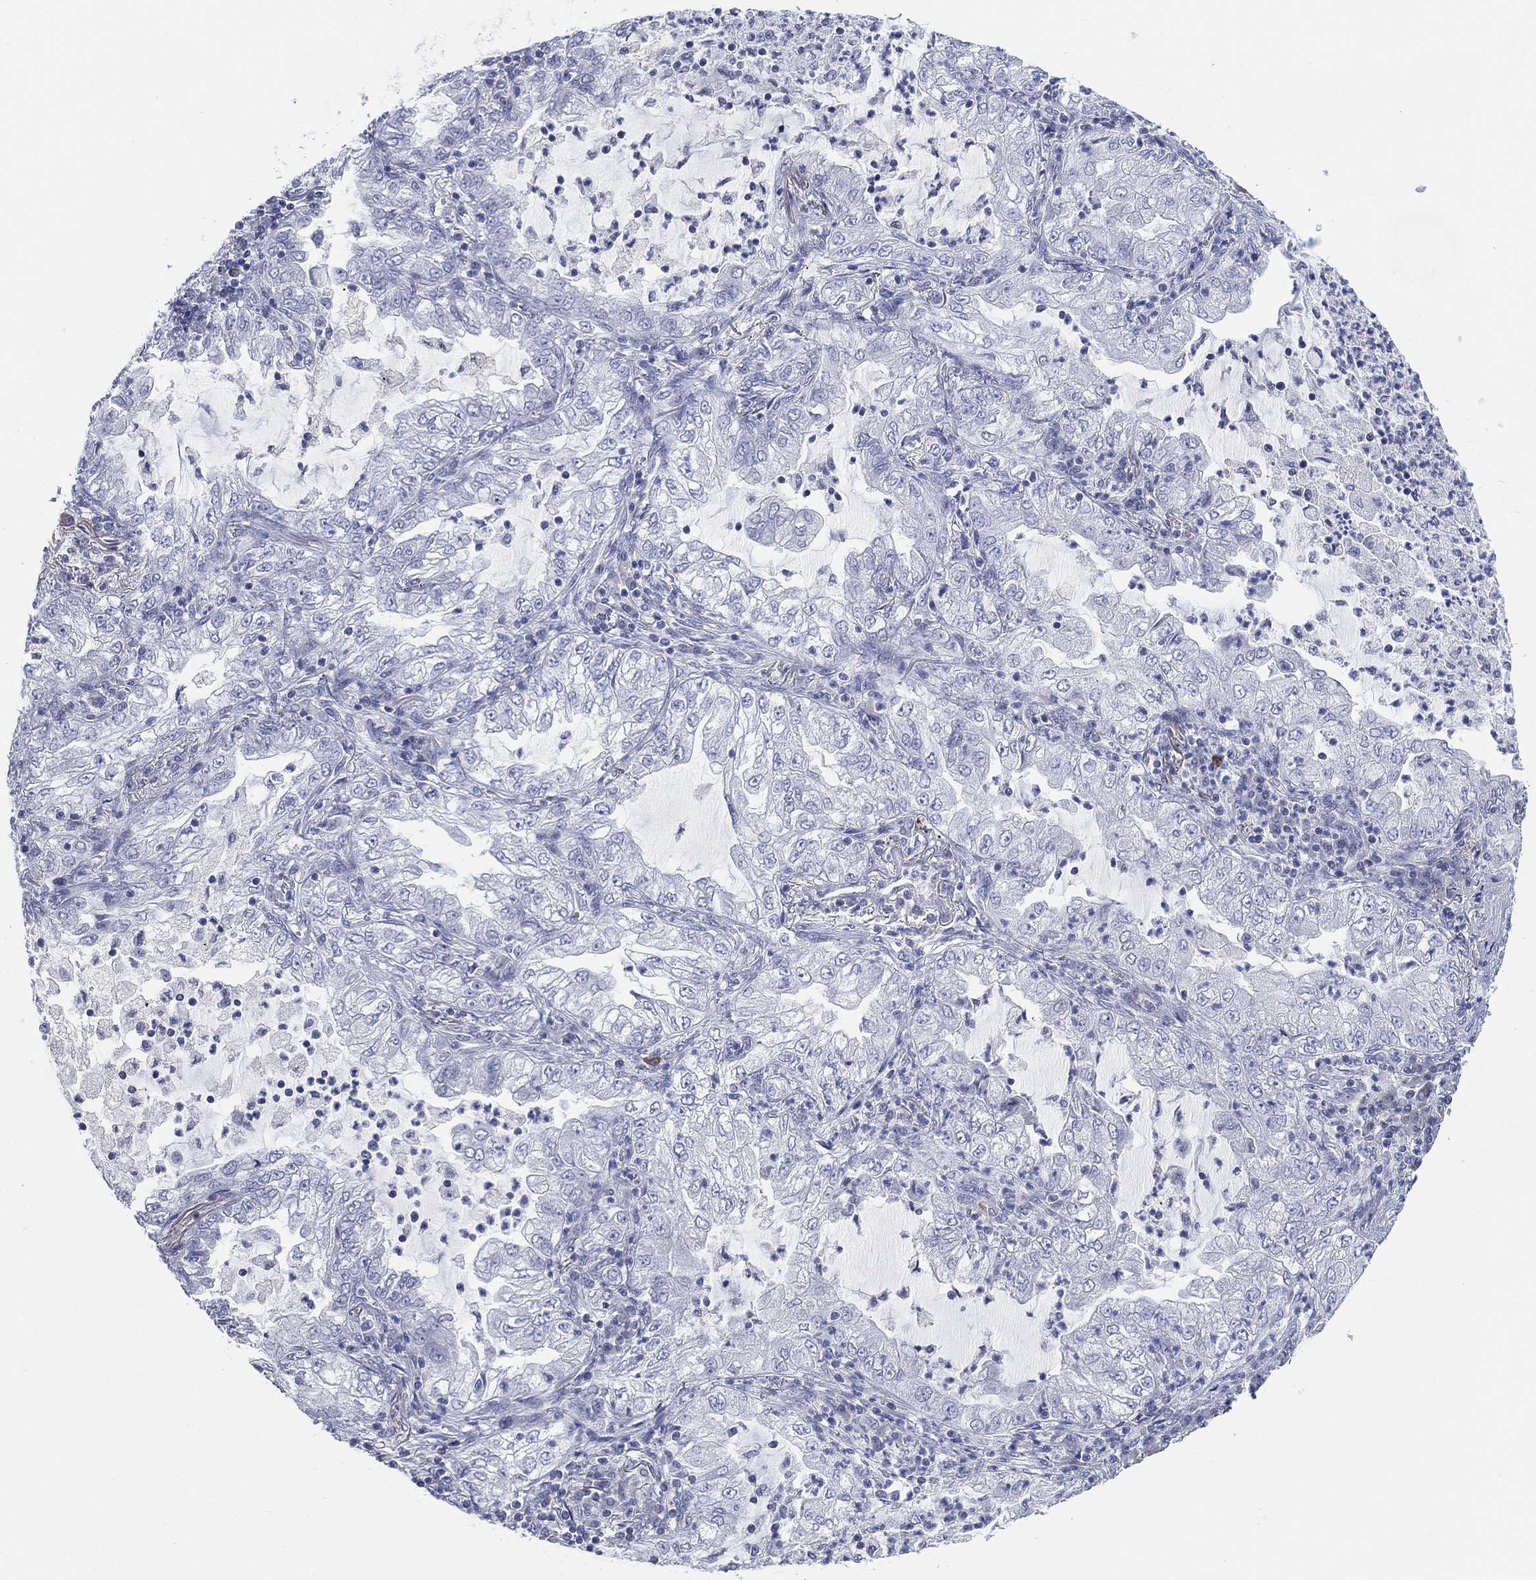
{"staining": {"intensity": "negative", "quantity": "none", "location": "none"}, "tissue": "lung cancer", "cell_type": "Tumor cells", "image_type": "cancer", "snomed": [{"axis": "morphology", "description": "Adenocarcinoma, NOS"}, {"axis": "topography", "description": "Lung"}], "caption": "Immunohistochemistry of human lung cancer (adenocarcinoma) shows no positivity in tumor cells.", "gene": "CFTR", "patient": {"sex": "female", "age": 73}}